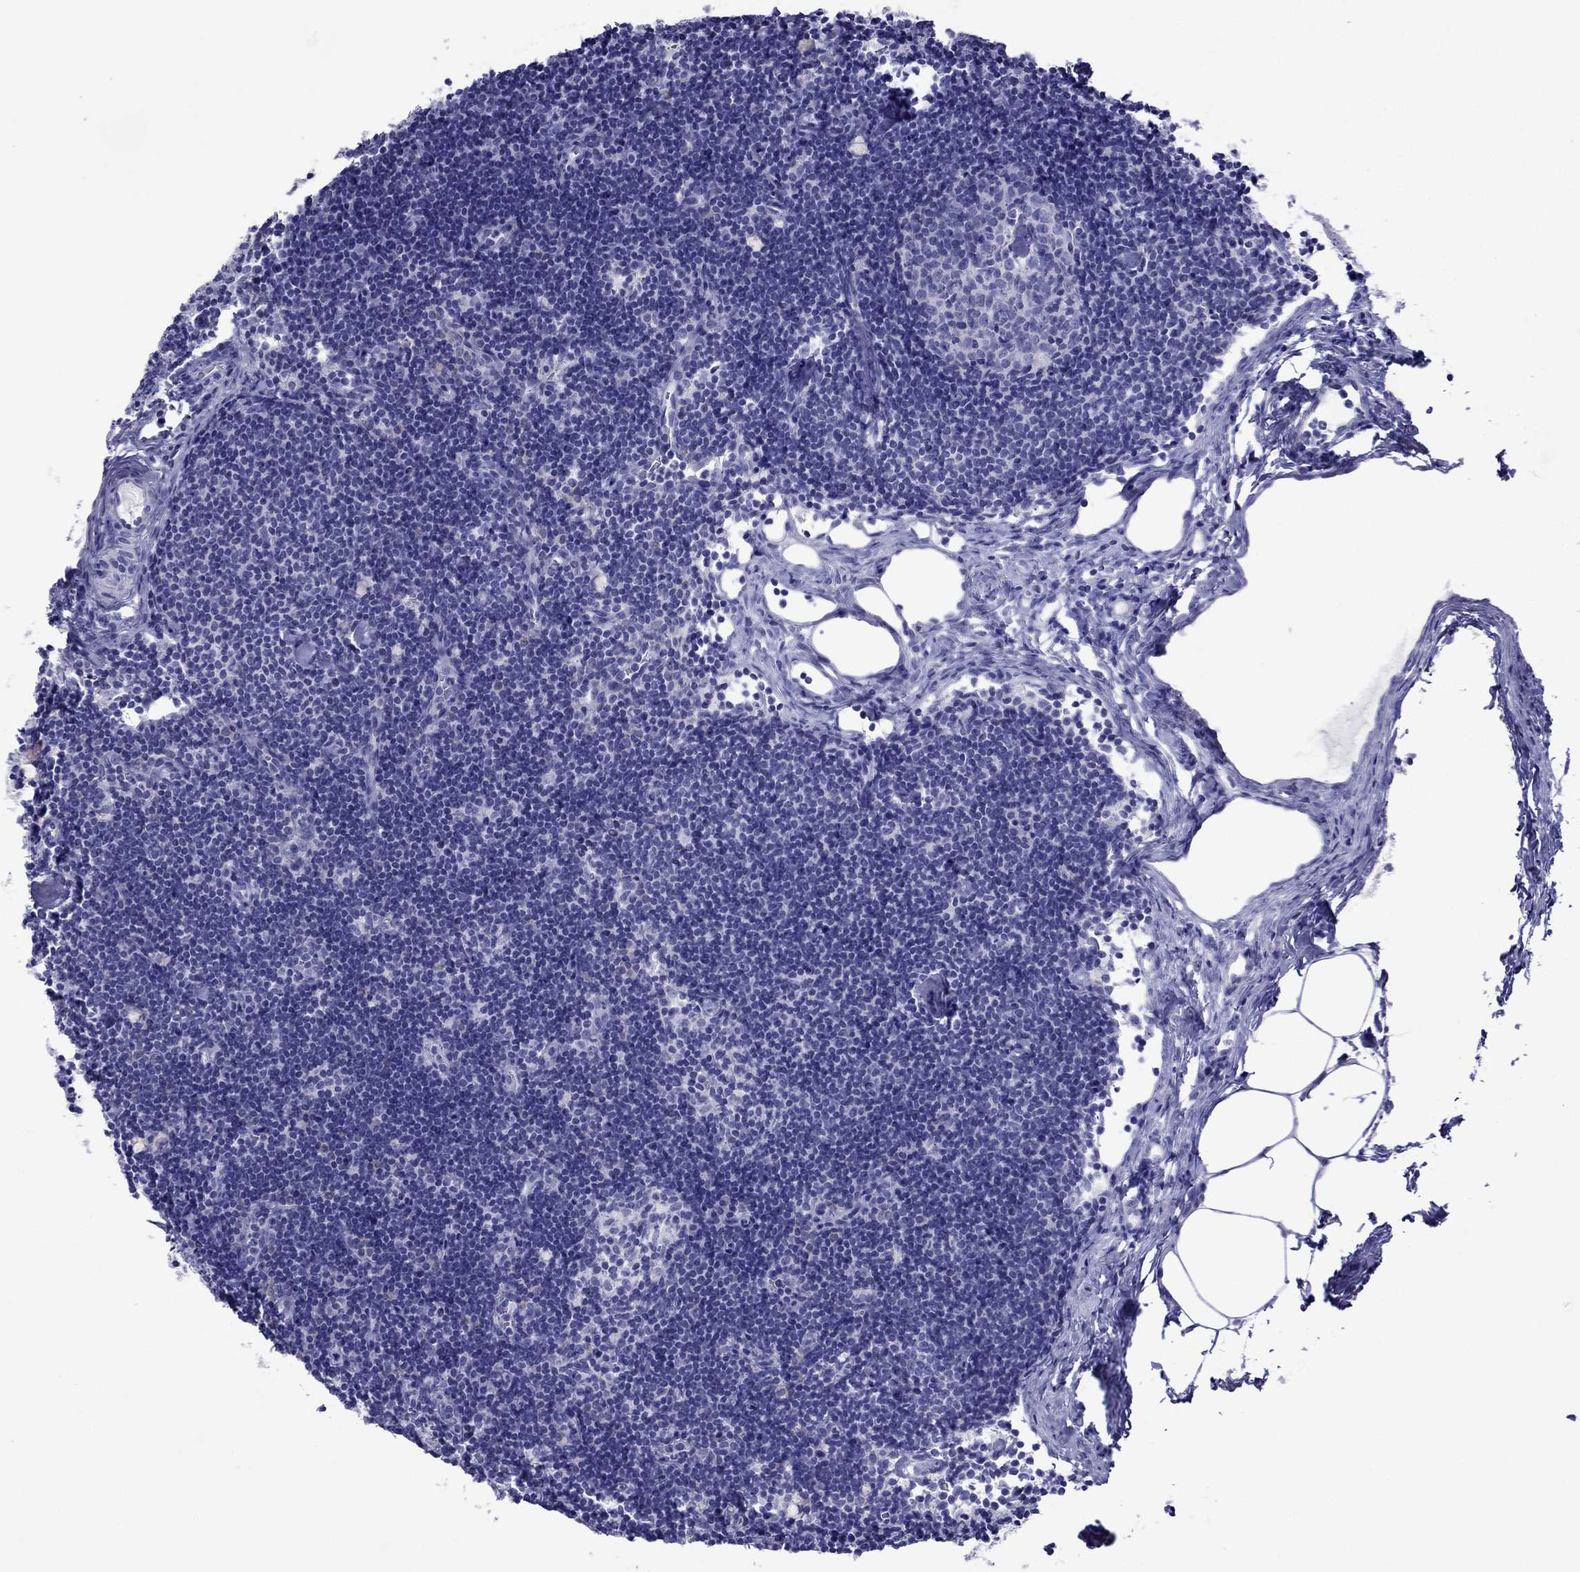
{"staining": {"intensity": "negative", "quantity": "none", "location": "none"}, "tissue": "lymph node", "cell_type": "Germinal center cells", "image_type": "normal", "snomed": [{"axis": "morphology", "description": "Normal tissue, NOS"}, {"axis": "topography", "description": "Lymph node"}], "caption": "DAB immunohistochemical staining of normal lymph node shows no significant positivity in germinal center cells. (Immunohistochemistry (ihc), brightfield microscopy, high magnification).", "gene": "PCDHA6", "patient": {"sex": "female", "age": 42}}